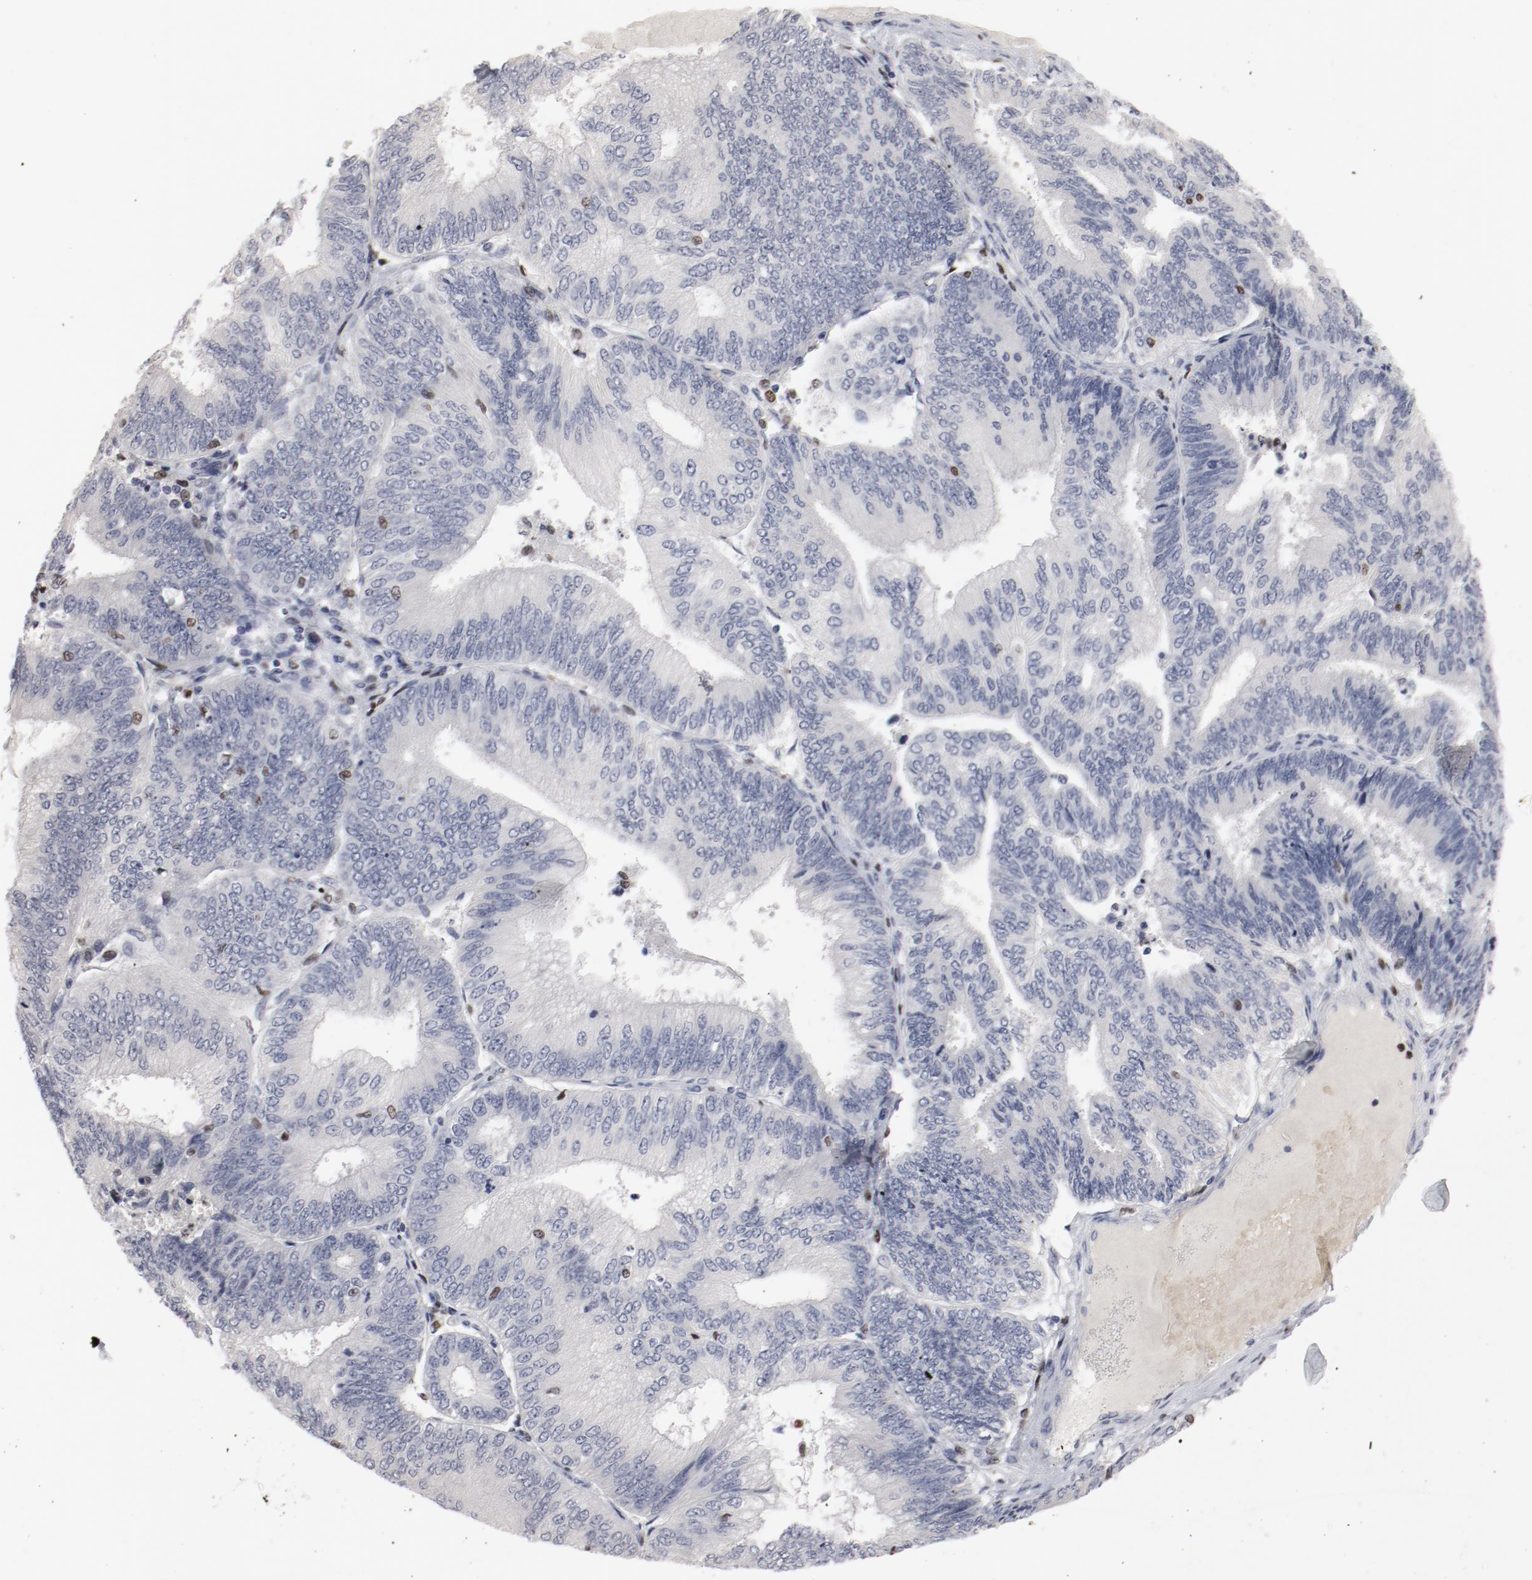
{"staining": {"intensity": "negative", "quantity": "none", "location": "none"}, "tissue": "endometrial cancer", "cell_type": "Tumor cells", "image_type": "cancer", "snomed": [{"axis": "morphology", "description": "Adenocarcinoma, NOS"}, {"axis": "topography", "description": "Endometrium"}], "caption": "An immunohistochemistry image of endometrial cancer is shown. There is no staining in tumor cells of endometrial cancer.", "gene": "SPI1", "patient": {"sex": "female", "age": 55}}